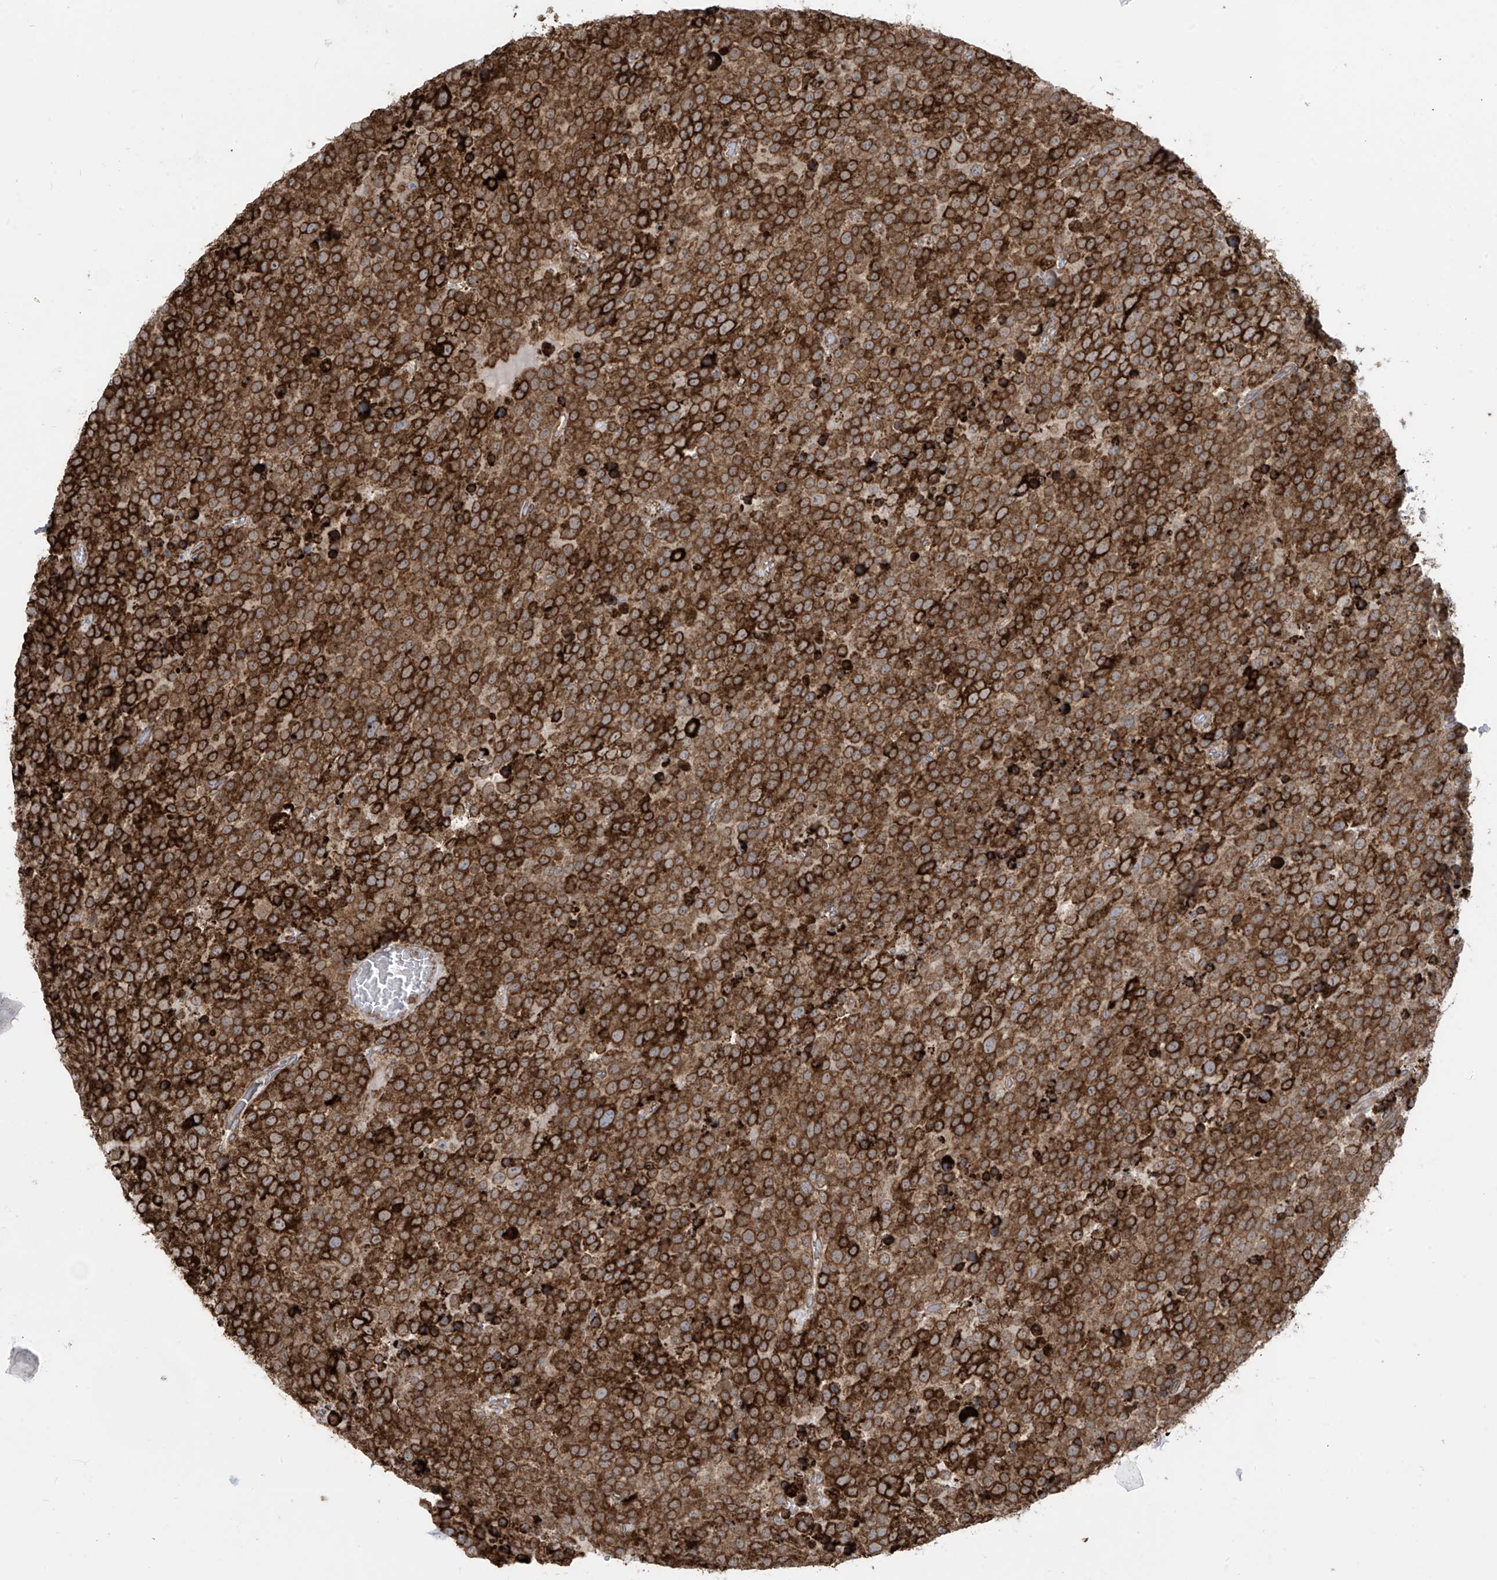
{"staining": {"intensity": "strong", "quantity": ">75%", "location": "cytoplasmic/membranous"}, "tissue": "testis cancer", "cell_type": "Tumor cells", "image_type": "cancer", "snomed": [{"axis": "morphology", "description": "Seminoma, NOS"}, {"axis": "topography", "description": "Testis"}], "caption": "Testis cancer (seminoma) stained with a protein marker displays strong staining in tumor cells.", "gene": "MX1", "patient": {"sex": "male", "age": 71}}